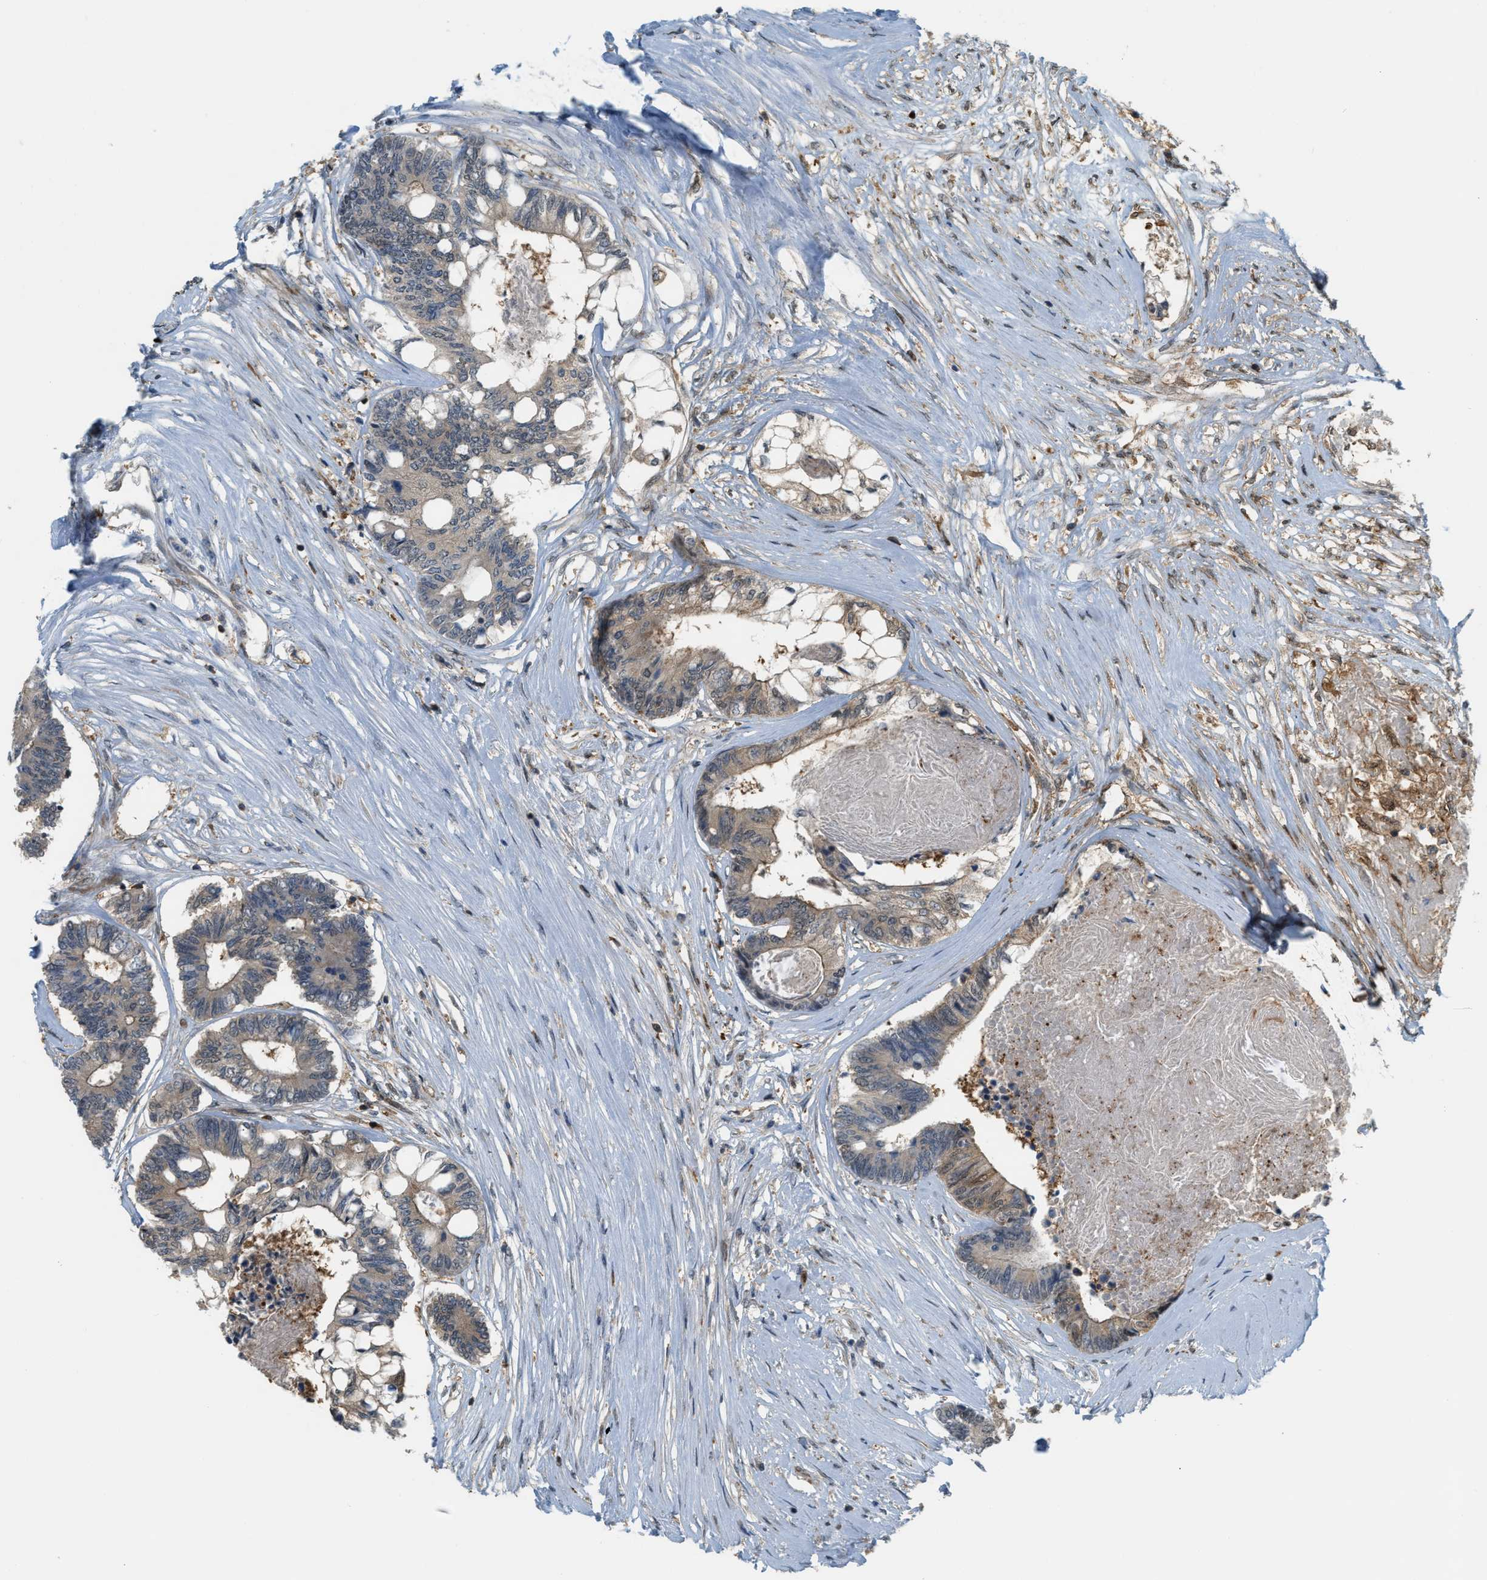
{"staining": {"intensity": "weak", "quantity": ">75%", "location": "cytoplasmic/membranous,nuclear"}, "tissue": "colorectal cancer", "cell_type": "Tumor cells", "image_type": "cancer", "snomed": [{"axis": "morphology", "description": "Adenocarcinoma, NOS"}, {"axis": "topography", "description": "Rectum"}], "caption": "Protein expression analysis of human colorectal cancer (adenocarcinoma) reveals weak cytoplasmic/membranous and nuclear positivity in about >75% of tumor cells.", "gene": "PDCL3", "patient": {"sex": "male", "age": 63}}